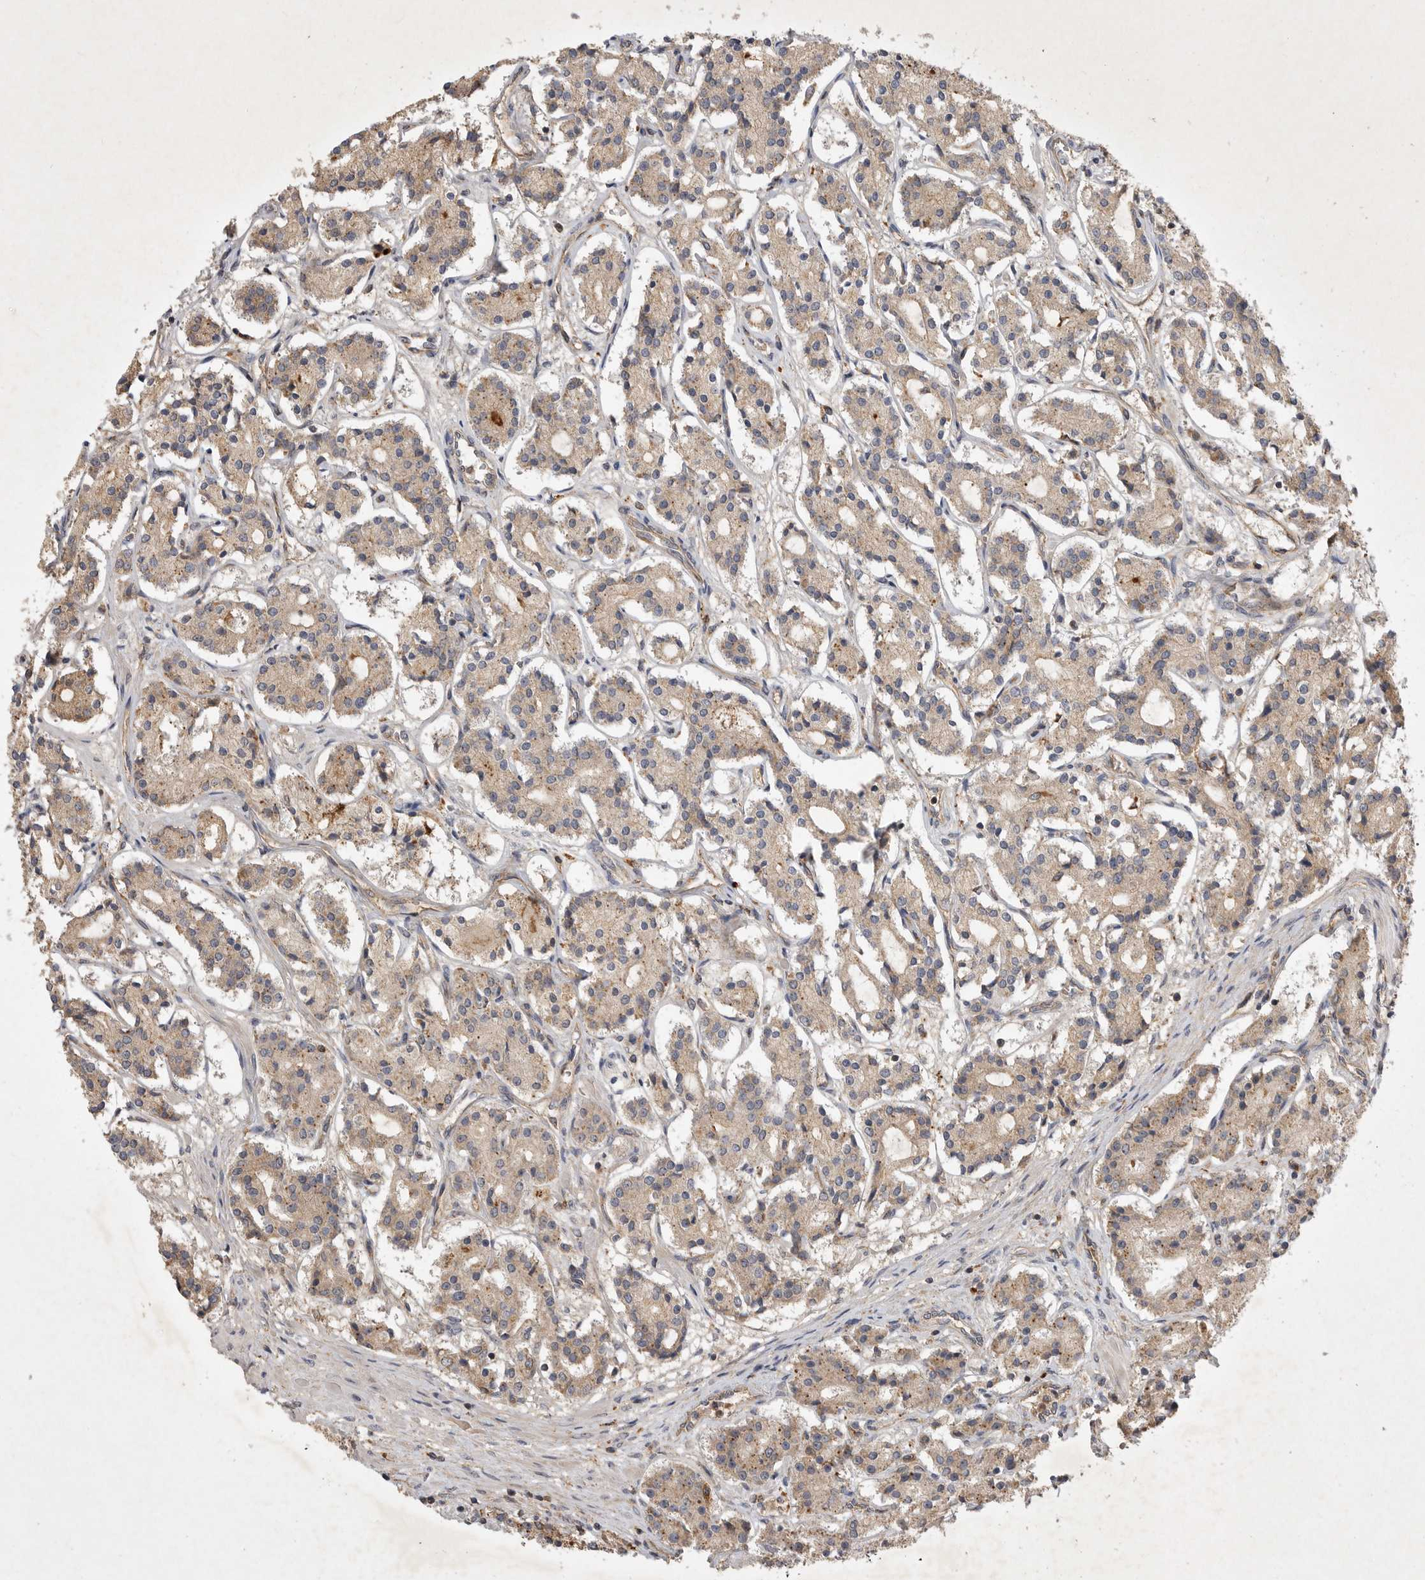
{"staining": {"intensity": "weak", "quantity": ">75%", "location": "cytoplasmic/membranous"}, "tissue": "prostate cancer", "cell_type": "Tumor cells", "image_type": "cancer", "snomed": [{"axis": "morphology", "description": "Adenocarcinoma, High grade"}, {"axis": "topography", "description": "Prostate"}], "caption": "Tumor cells exhibit weak cytoplasmic/membranous positivity in about >75% of cells in prostate cancer (high-grade adenocarcinoma). (DAB (3,3'-diaminobenzidine) IHC with brightfield microscopy, high magnification).", "gene": "ZNF232", "patient": {"sex": "male", "age": 60}}